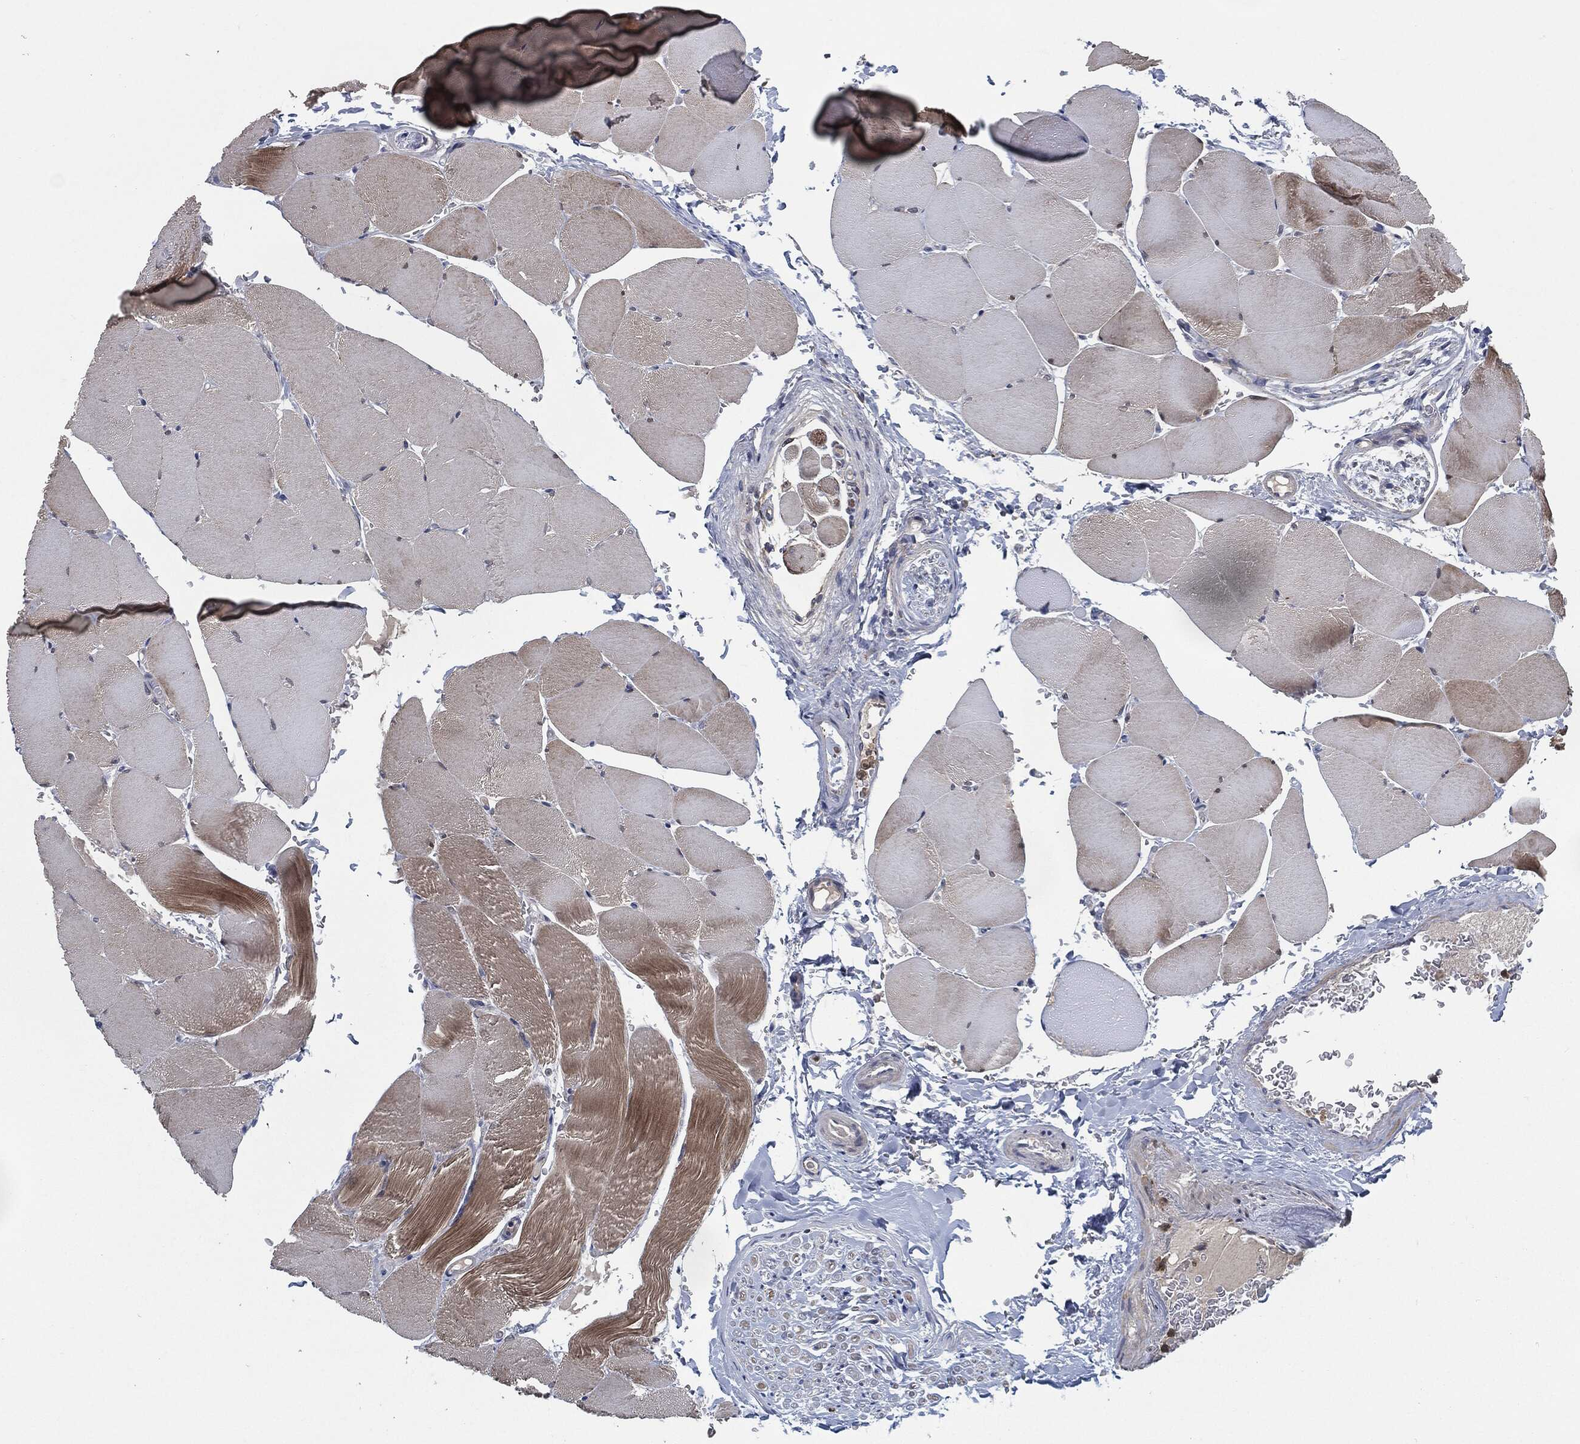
{"staining": {"intensity": "moderate", "quantity": "<25%", "location": "cytoplasmic/membranous"}, "tissue": "skeletal muscle", "cell_type": "Myocytes", "image_type": "normal", "snomed": [{"axis": "morphology", "description": "Normal tissue, NOS"}, {"axis": "topography", "description": "Skeletal muscle"}], "caption": "Myocytes exhibit low levels of moderate cytoplasmic/membranous staining in about <25% of cells in benign skeletal muscle. The staining was performed using DAB (3,3'-diaminobenzidine), with brown indicating positive protein expression. Nuclei are stained blue with hematoxylin.", "gene": "SVIL", "patient": {"sex": "female", "age": 37}}